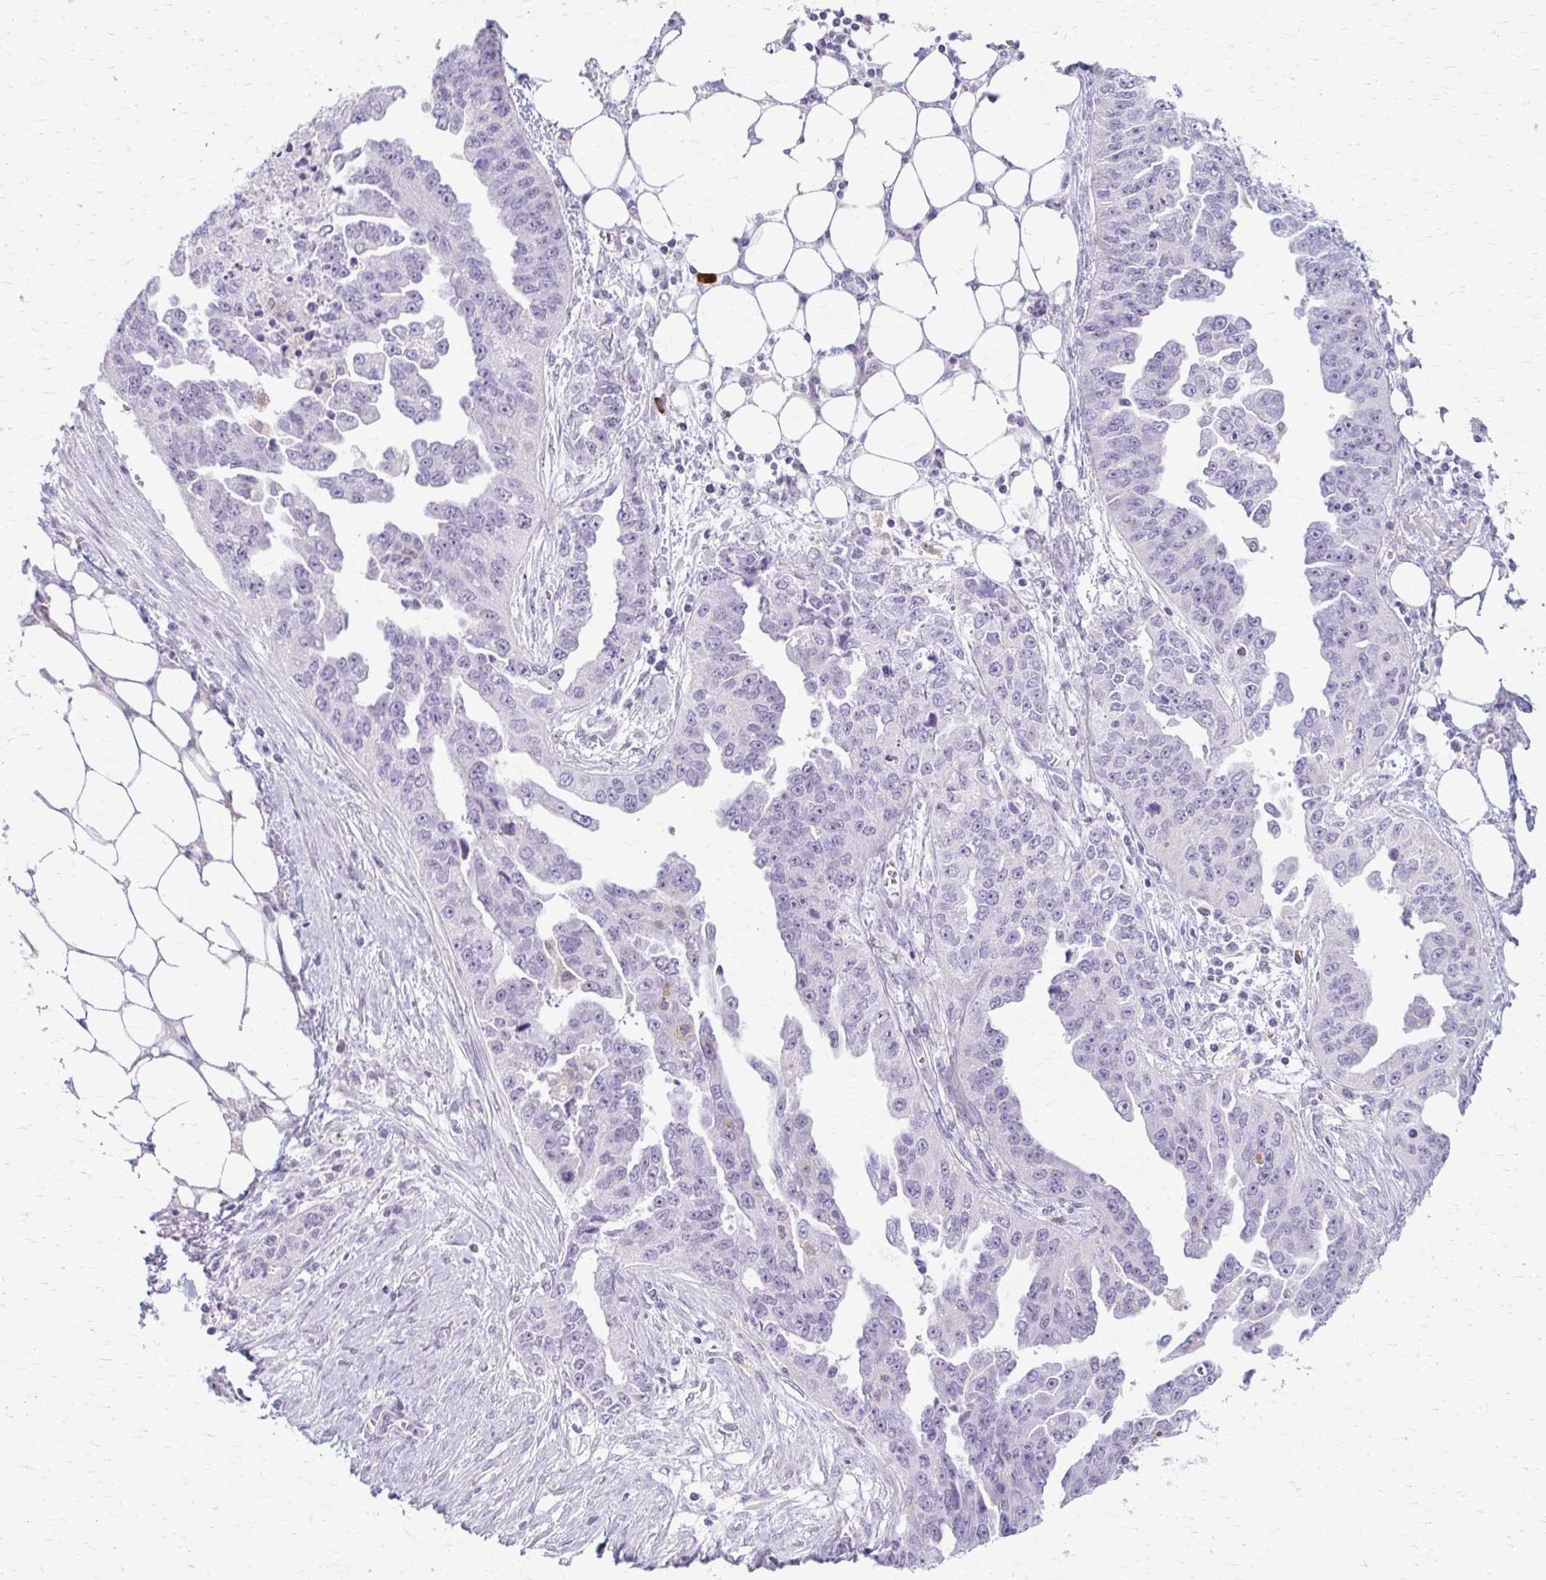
{"staining": {"intensity": "negative", "quantity": "none", "location": "none"}, "tissue": "ovarian cancer", "cell_type": "Tumor cells", "image_type": "cancer", "snomed": [{"axis": "morphology", "description": "Cystadenocarcinoma, serous, NOS"}, {"axis": "topography", "description": "Ovary"}], "caption": "This is an immunohistochemistry (IHC) image of serous cystadenocarcinoma (ovarian). There is no positivity in tumor cells.", "gene": "LDLRAP1", "patient": {"sex": "female", "age": 75}}